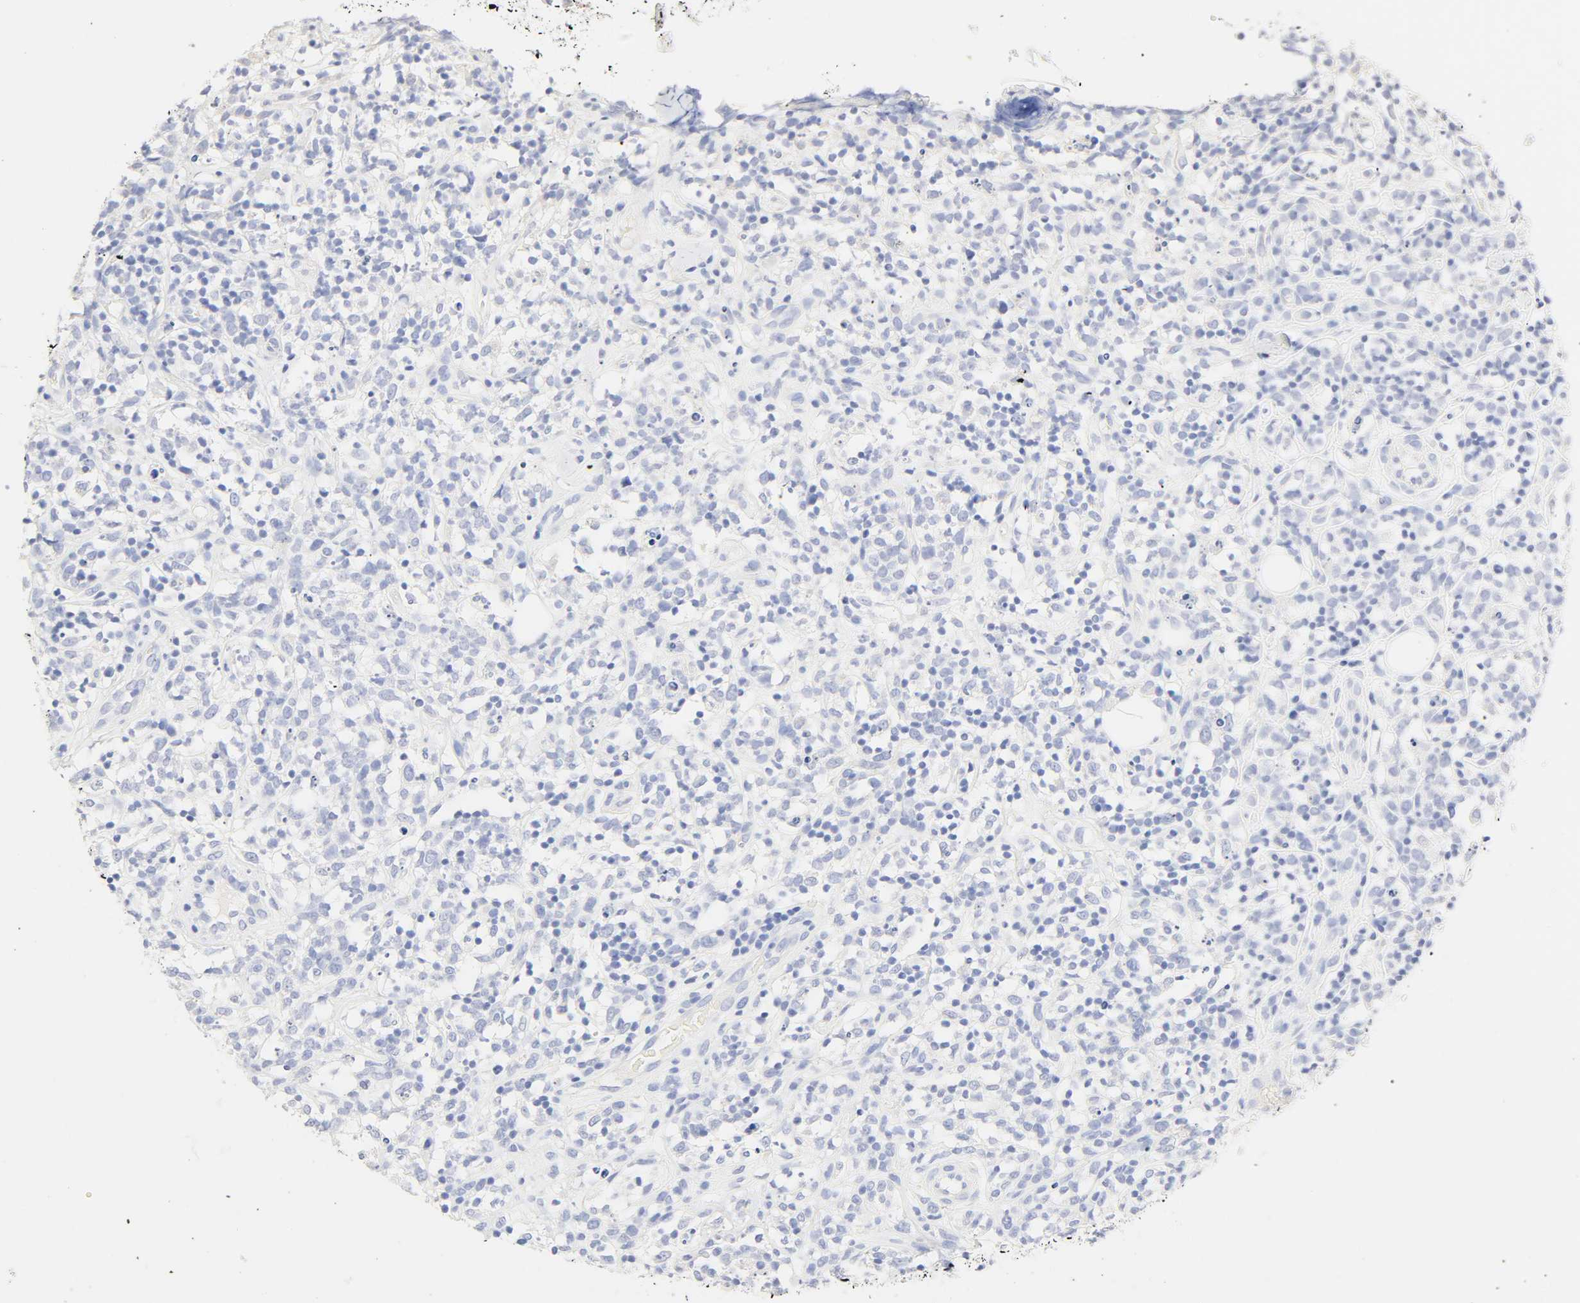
{"staining": {"intensity": "negative", "quantity": "none", "location": "none"}, "tissue": "lymphoma", "cell_type": "Tumor cells", "image_type": "cancer", "snomed": [{"axis": "morphology", "description": "Malignant lymphoma, non-Hodgkin's type, High grade"}, {"axis": "topography", "description": "Lymph node"}], "caption": "High power microscopy histopathology image of an immunohistochemistry (IHC) photomicrograph of high-grade malignant lymphoma, non-Hodgkin's type, revealing no significant staining in tumor cells.", "gene": "SLCO1B3", "patient": {"sex": "female", "age": 73}}